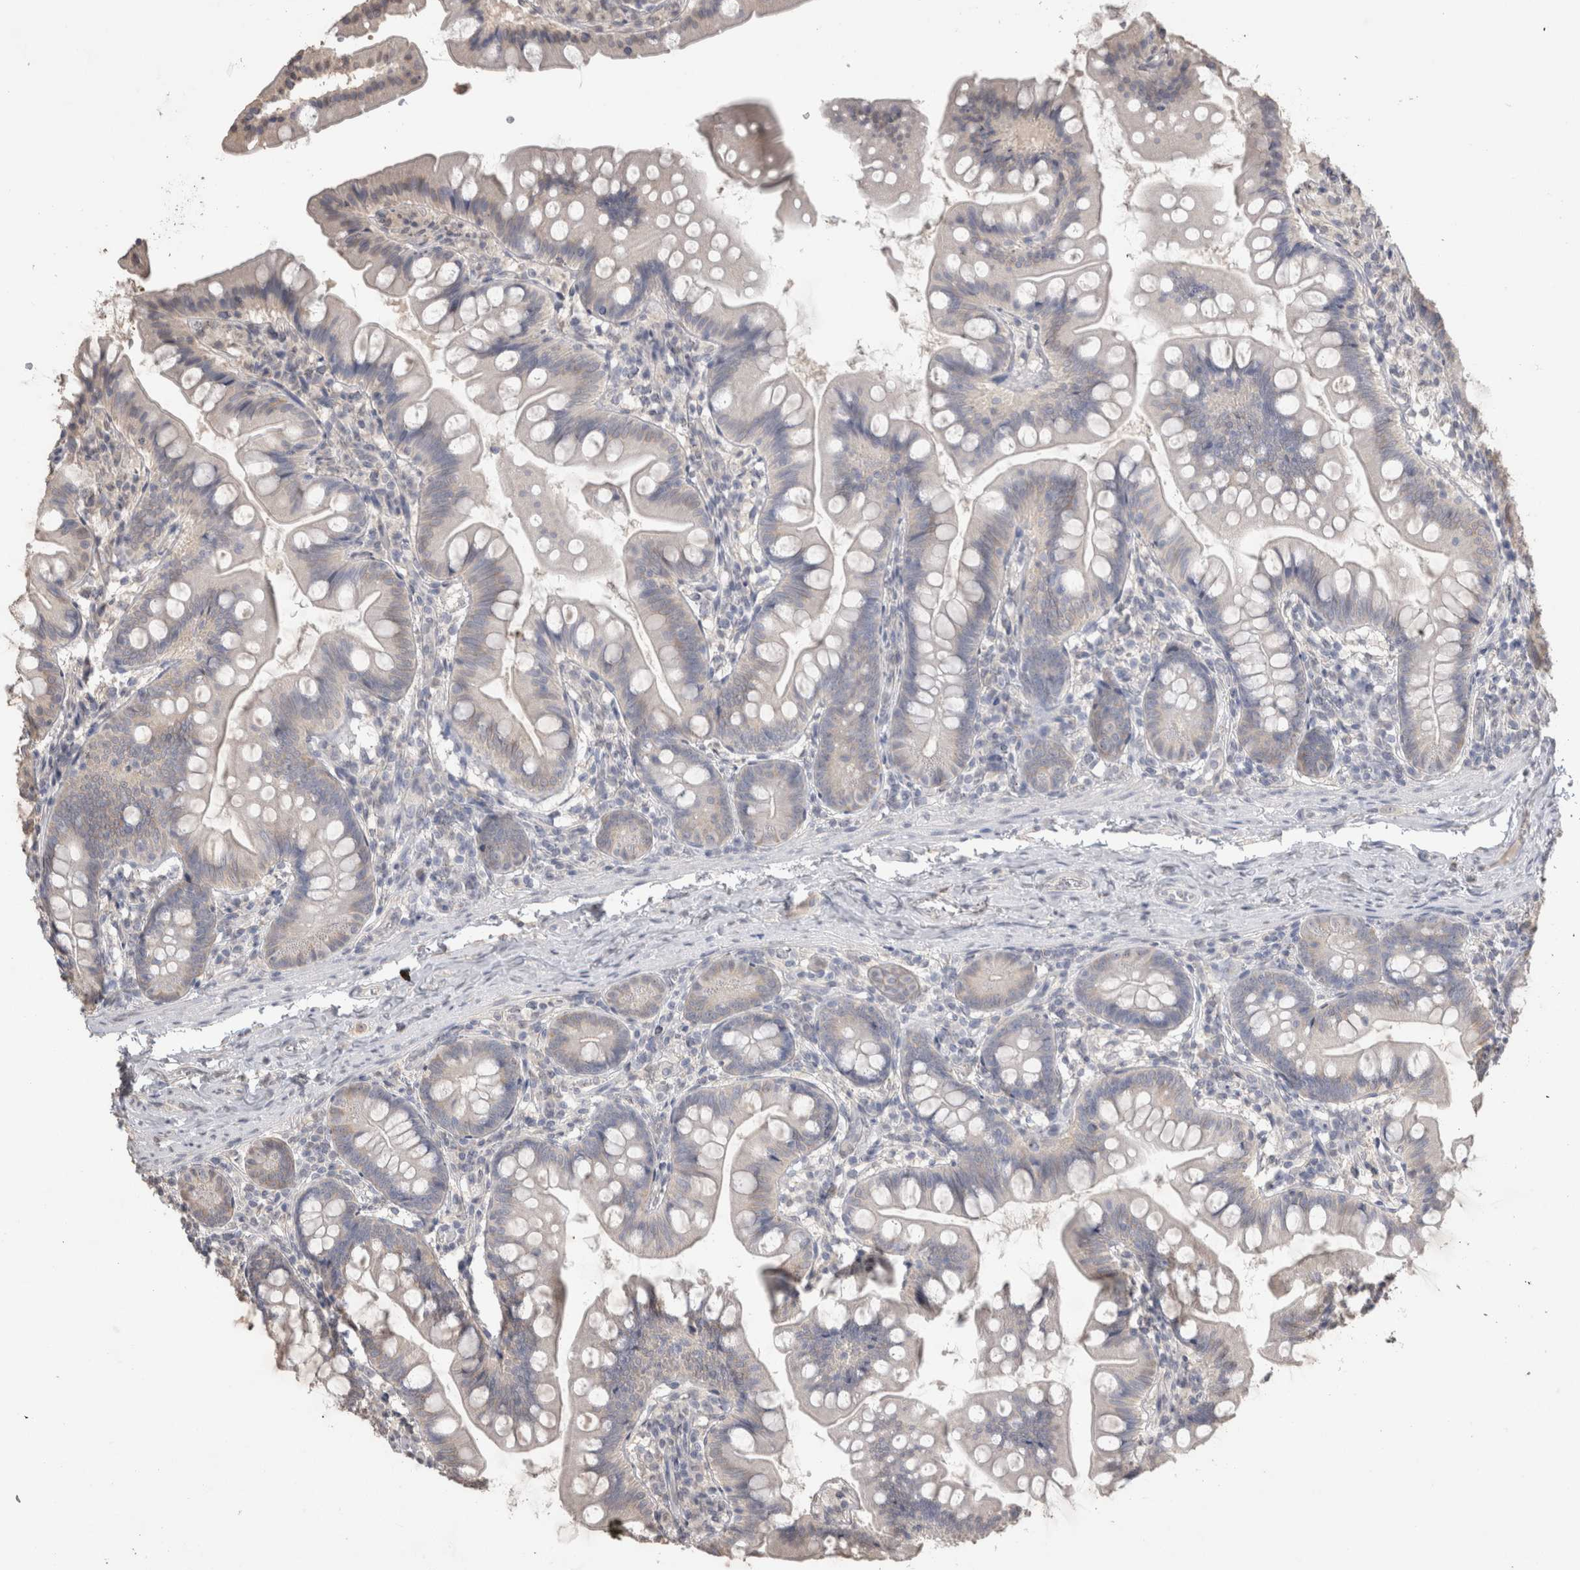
{"staining": {"intensity": "negative", "quantity": "none", "location": "none"}, "tissue": "small intestine", "cell_type": "Glandular cells", "image_type": "normal", "snomed": [{"axis": "morphology", "description": "Normal tissue, NOS"}, {"axis": "topography", "description": "Small intestine"}], "caption": "The micrograph reveals no significant expression in glandular cells of small intestine.", "gene": "NAALADL2", "patient": {"sex": "male", "age": 7}}